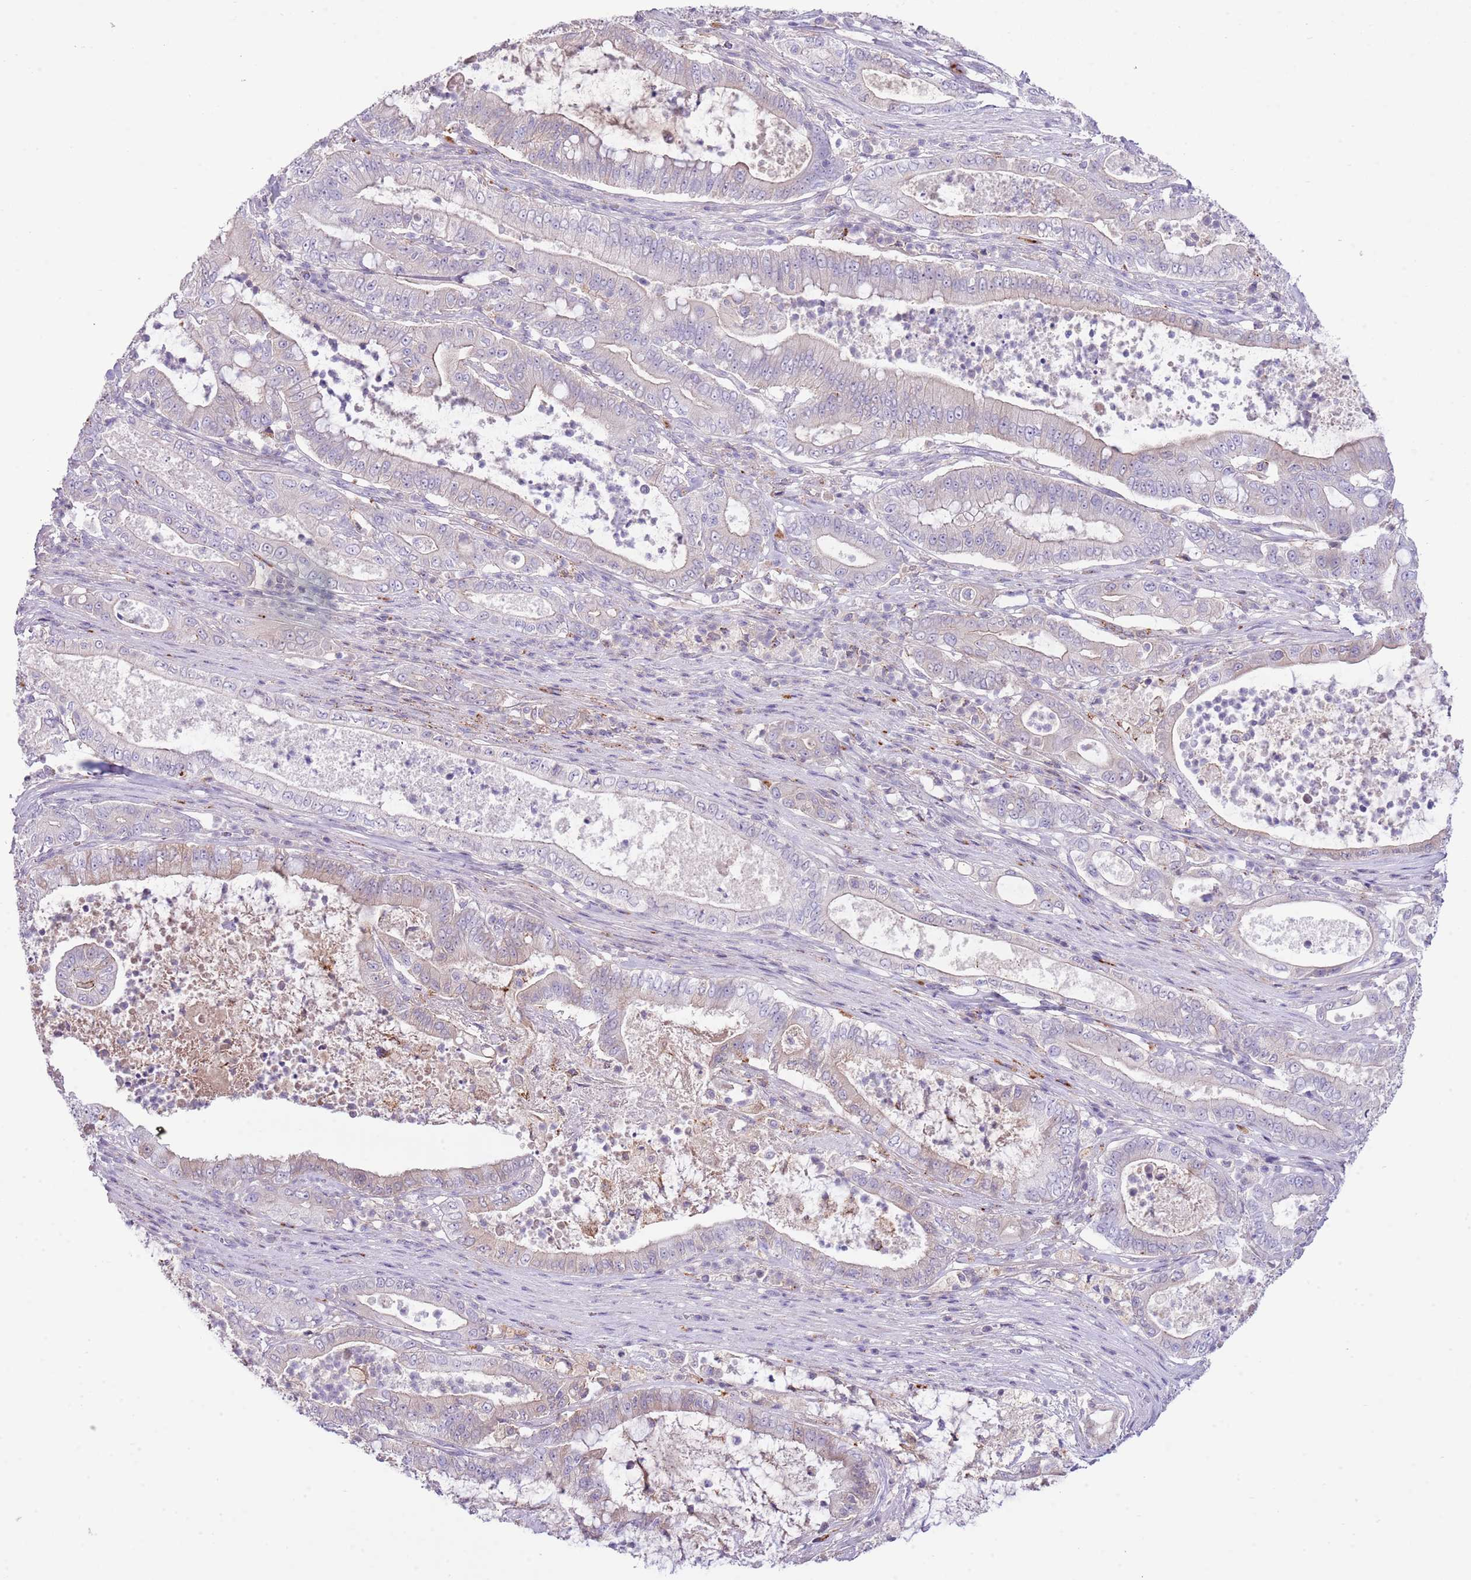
{"staining": {"intensity": "moderate", "quantity": "25%-75%", "location": "cytoplasmic/membranous"}, "tissue": "pancreatic cancer", "cell_type": "Tumor cells", "image_type": "cancer", "snomed": [{"axis": "morphology", "description": "Adenocarcinoma, NOS"}, {"axis": "topography", "description": "Pancreas"}], "caption": "Moderate cytoplasmic/membranous protein staining is appreciated in about 25%-75% of tumor cells in pancreatic cancer. The staining is performed using DAB (3,3'-diaminobenzidine) brown chromogen to label protein expression. The nuclei are counter-stained blue using hematoxylin.", "gene": "ABHD17A", "patient": {"sex": "male", "age": 71}}